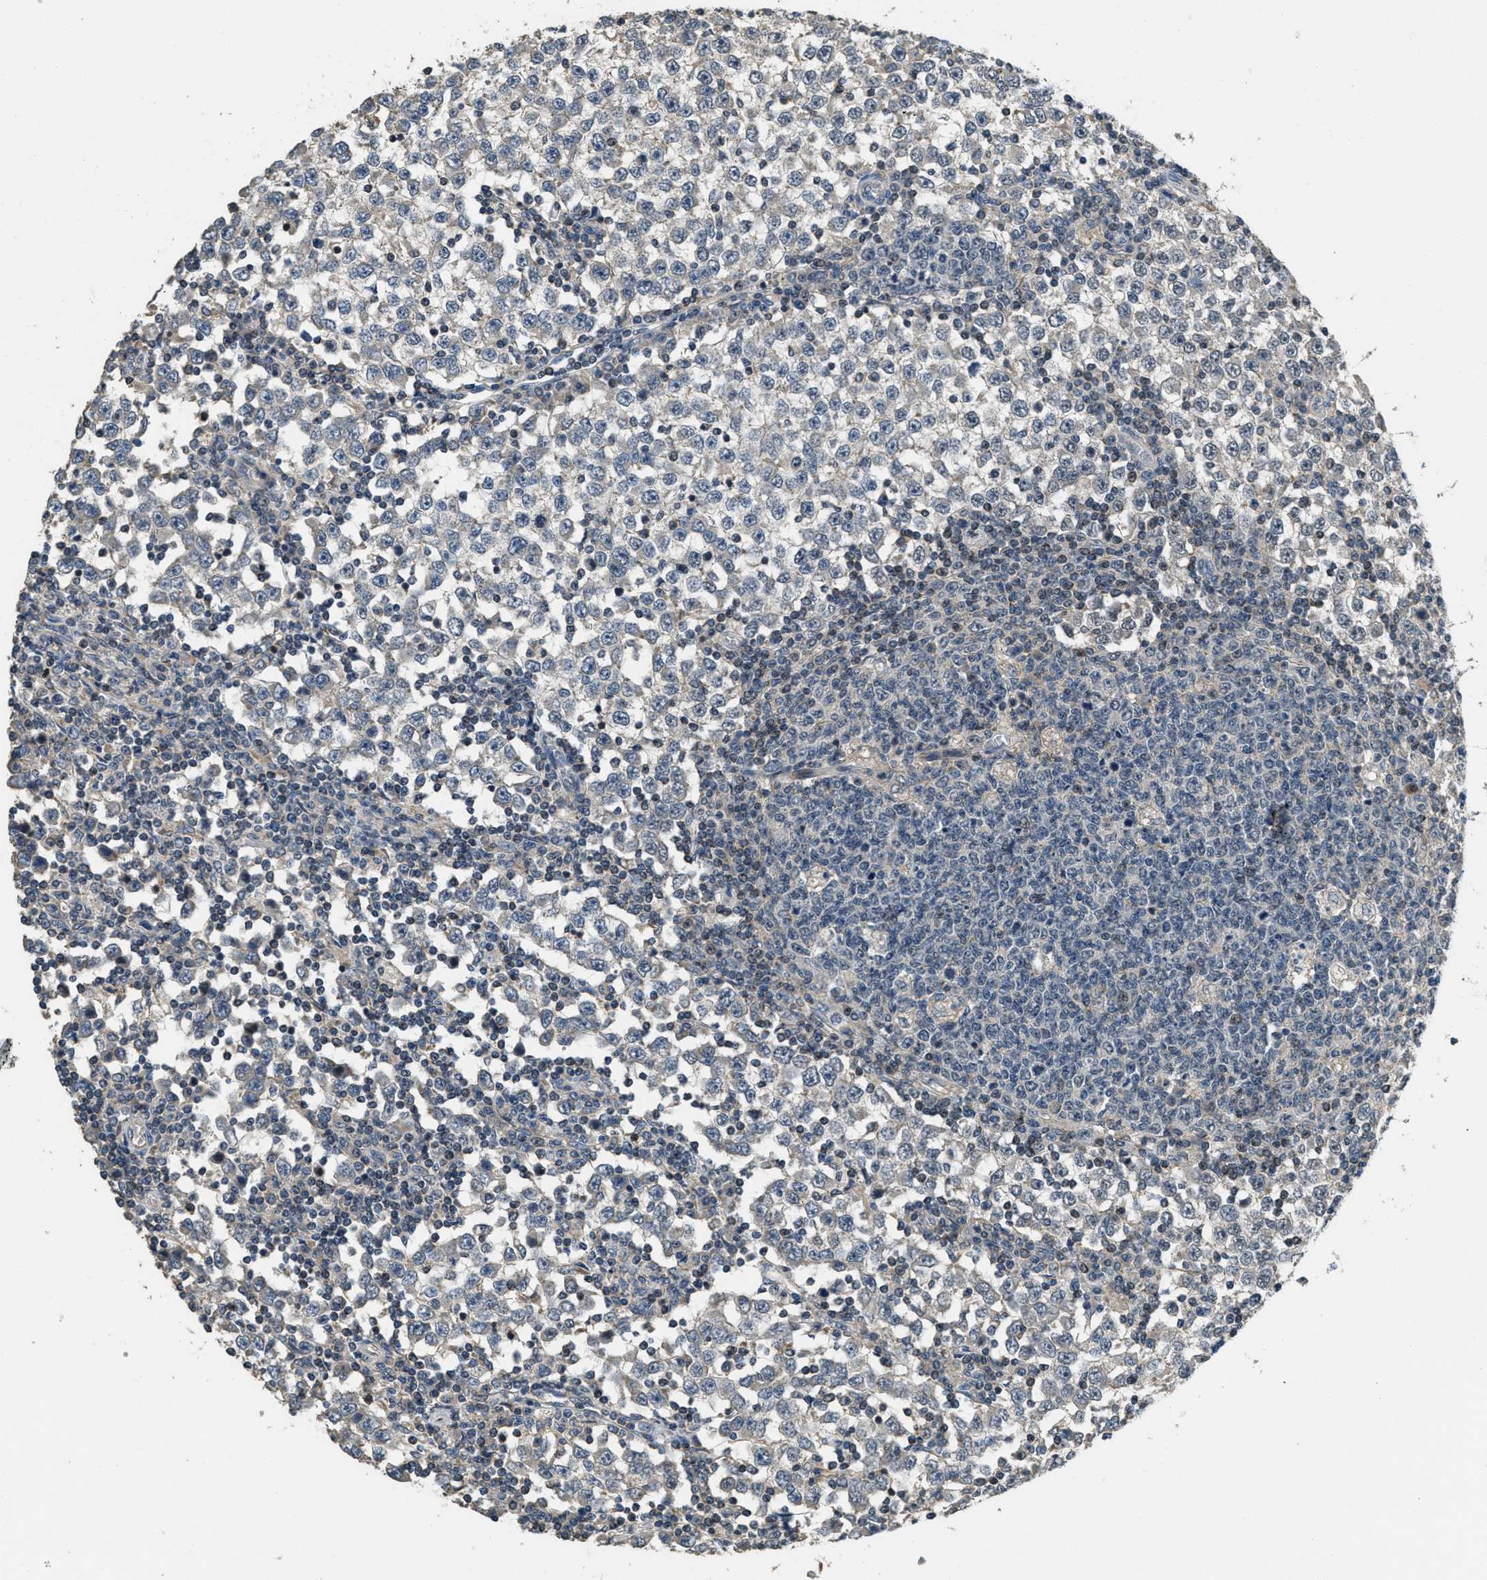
{"staining": {"intensity": "weak", "quantity": "<25%", "location": "cytoplasmic/membranous"}, "tissue": "testis cancer", "cell_type": "Tumor cells", "image_type": "cancer", "snomed": [{"axis": "morphology", "description": "Seminoma, NOS"}, {"axis": "topography", "description": "Testis"}], "caption": "Human testis cancer (seminoma) stained for a protein using immunohistochemistry (IHC) exhibits no staining in tumor cells.", "gene": "NAT1", "patient": {"sex": "male", "age": 65}}